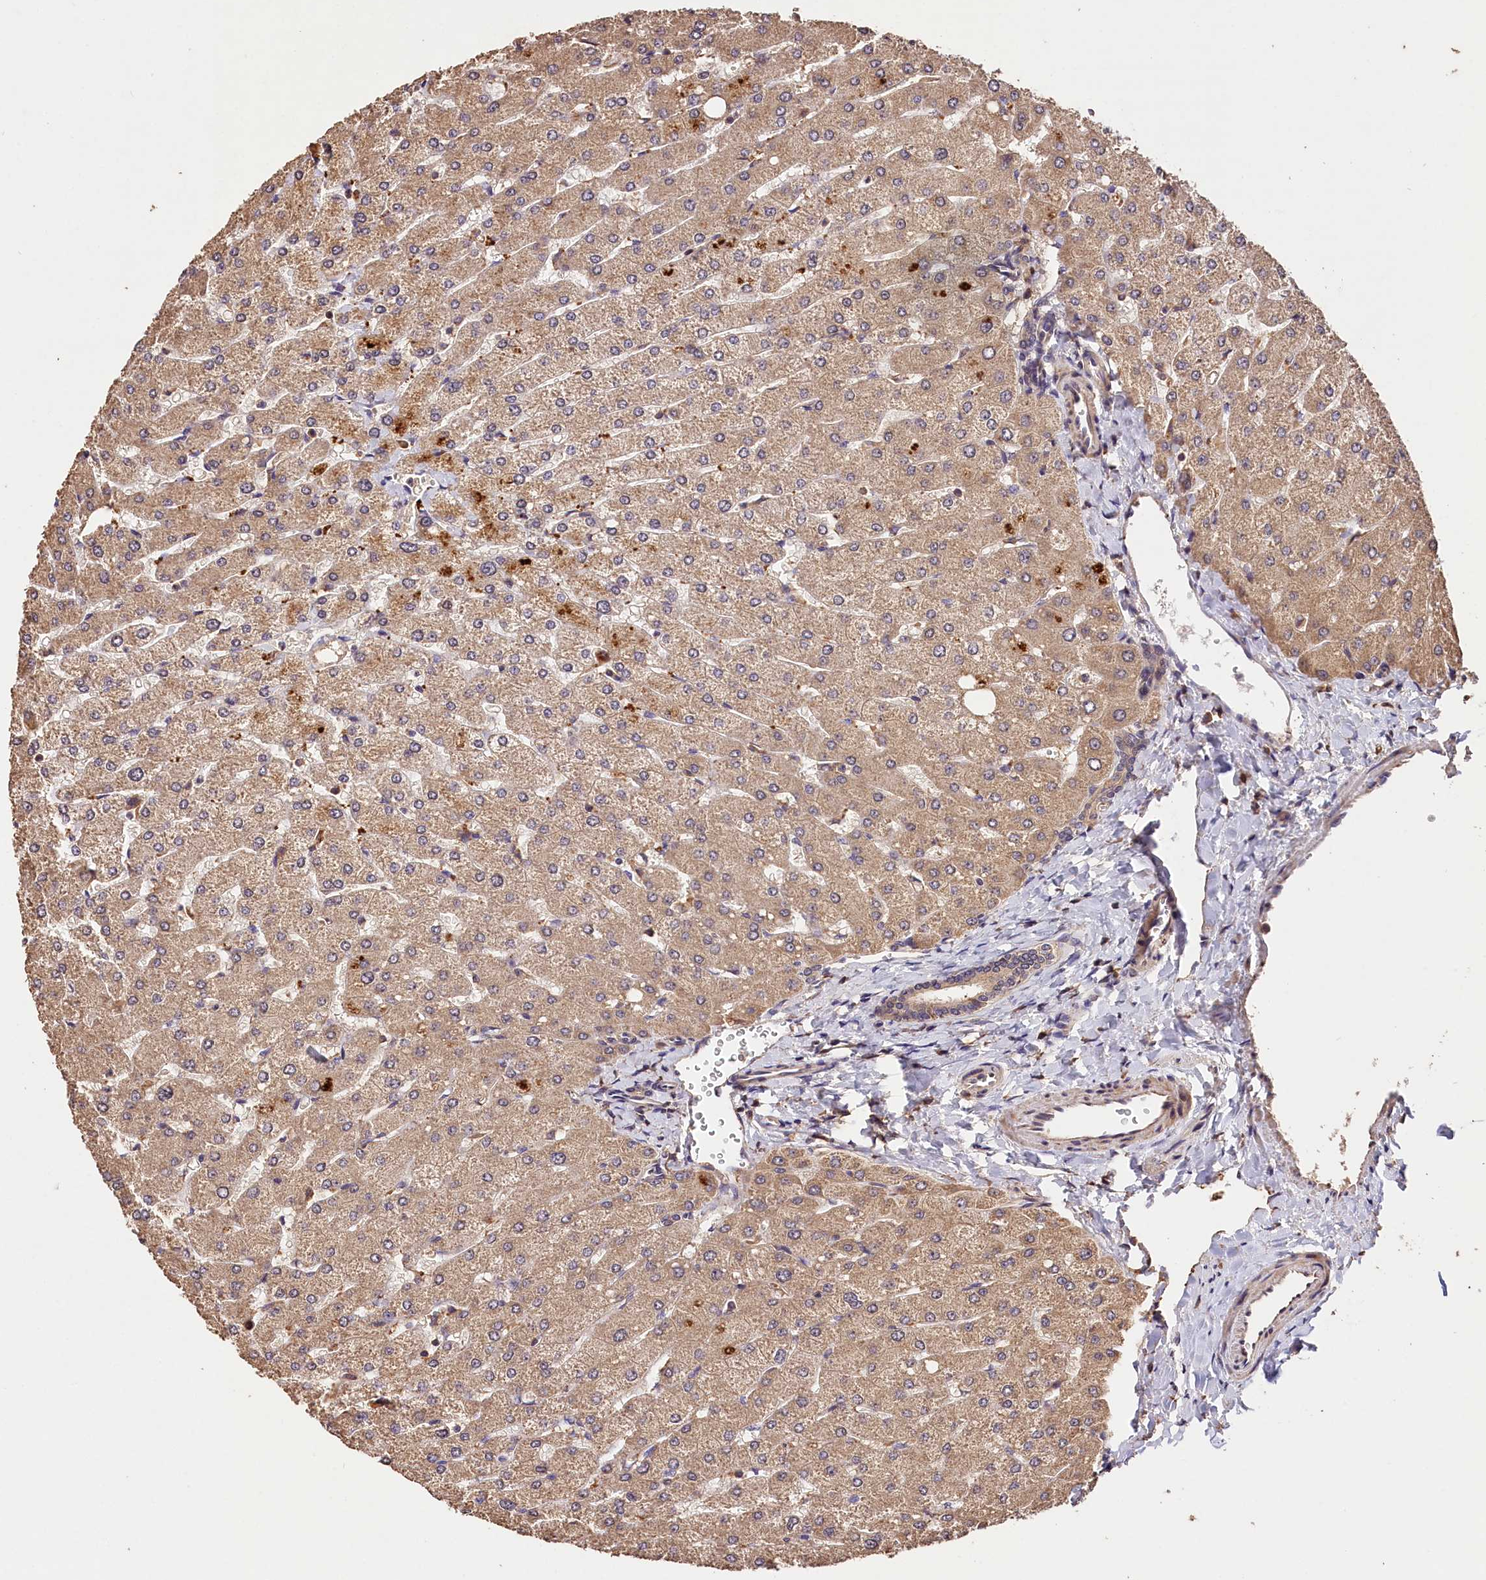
{"staining": {"intensity": "weak", "quantity": "<25%", "location": "cytoplasmic/membranous"}, "tissue": "liver", "cell_type": "Cholangiocytes", "image_type": "normal", "snomed": [{"axis": "morphology", "description": "Normal tissue, NOS"}, {"axis": "topography", "description": "Liver"}], "caption": "IHC of normal liver displays no positivity in cholangiocytes. Nuclei are stained in blue.", "gene": "KPTN", "patient": {"sex": "male", "age": 55}}